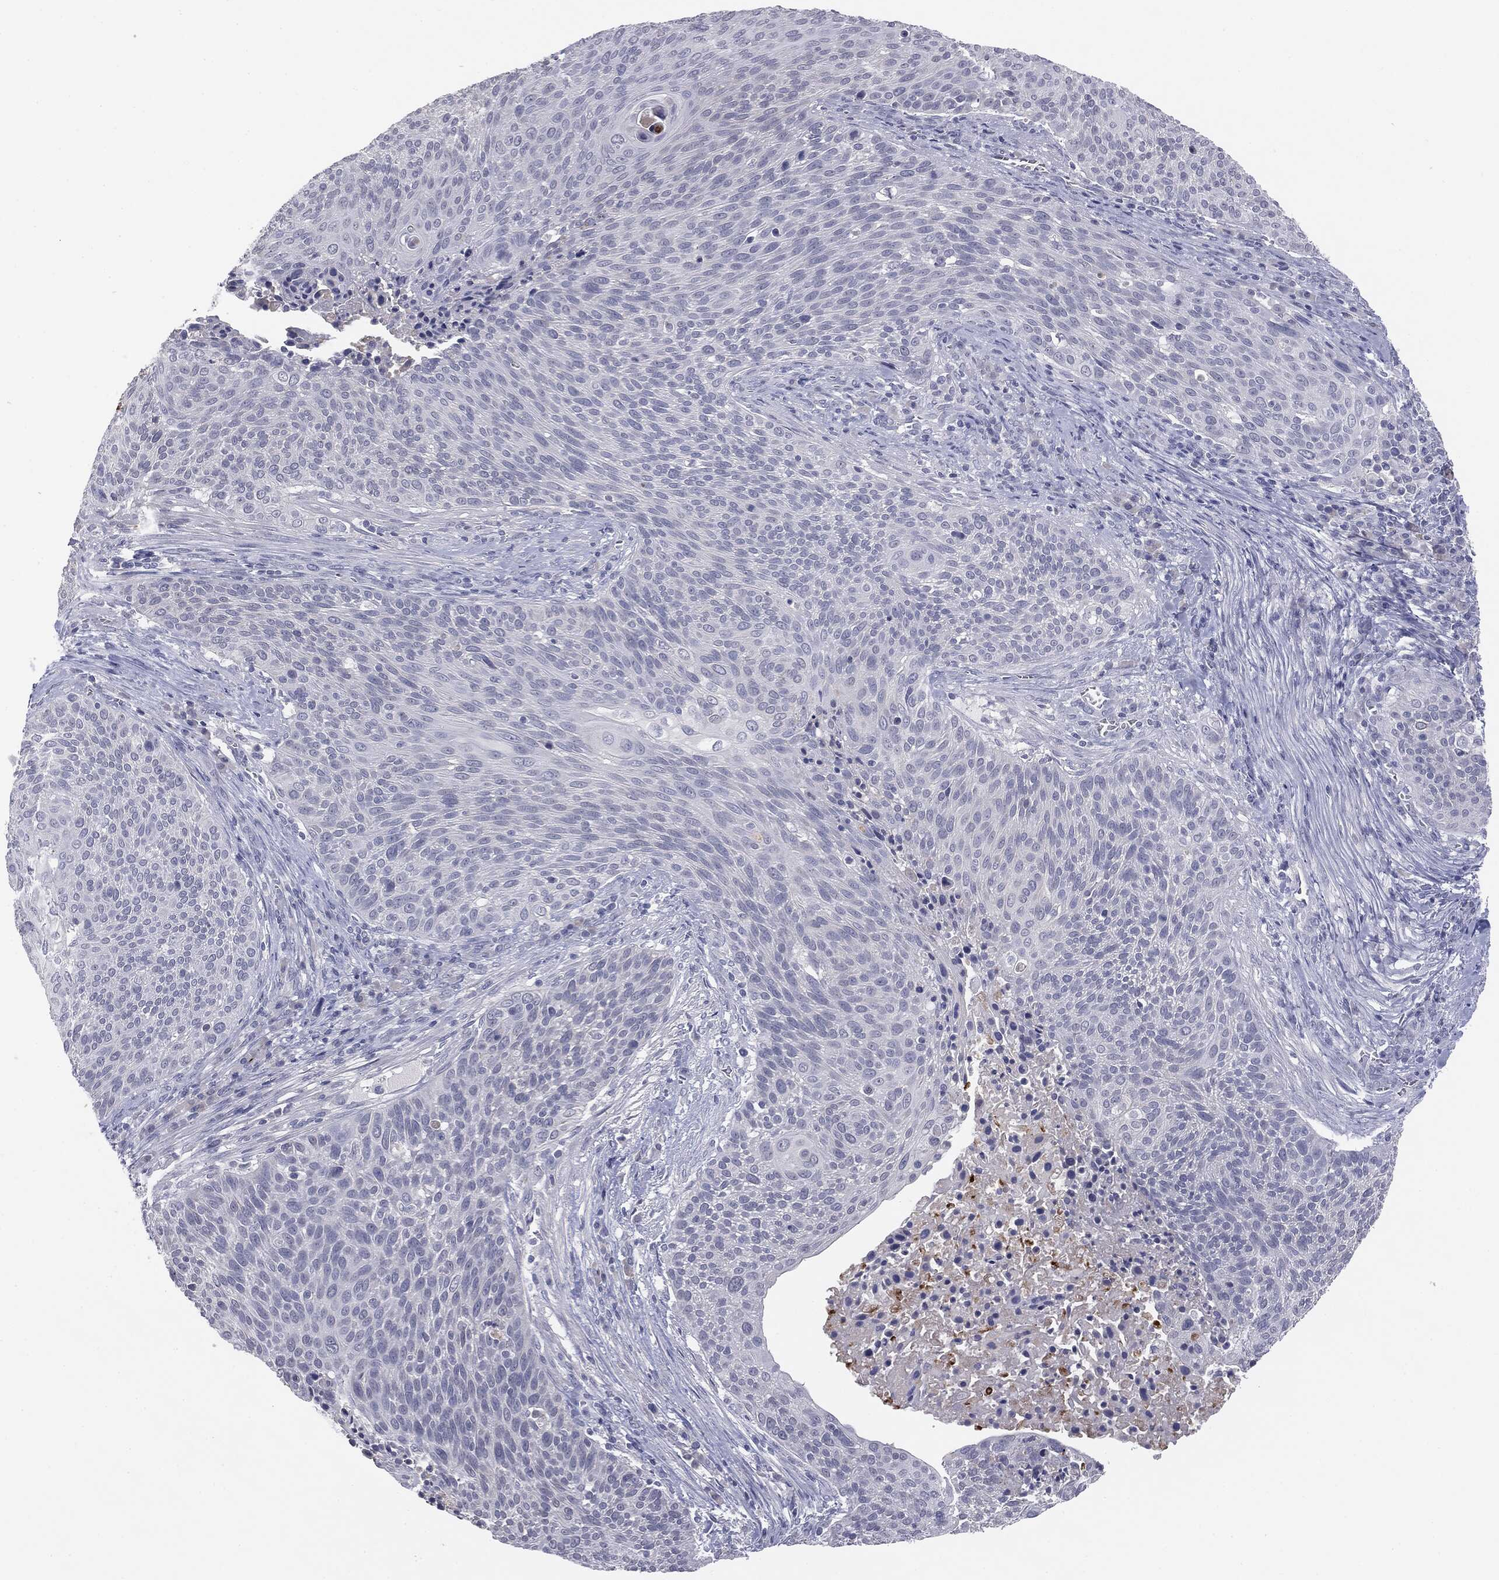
{"staining": {"intensity": "negative", "quantity": "none", "location": "none"}, "tissue": "cervical cancer", "cell_type": "Tumor cells", "image_type": "cancer", "snomed": [{"axis": "morphology", "description": "Squamous cell carcinoma, NOS"}, {"axis": "topography", "description": "Cervix"}], "caption": "This is an immunohistochemistry histopathology image of human squamous cell carcinoma (cervical). There is no staining in tumor cells.", "gene": "MUC1", "patient": {"sex": "female", "age": 31}}